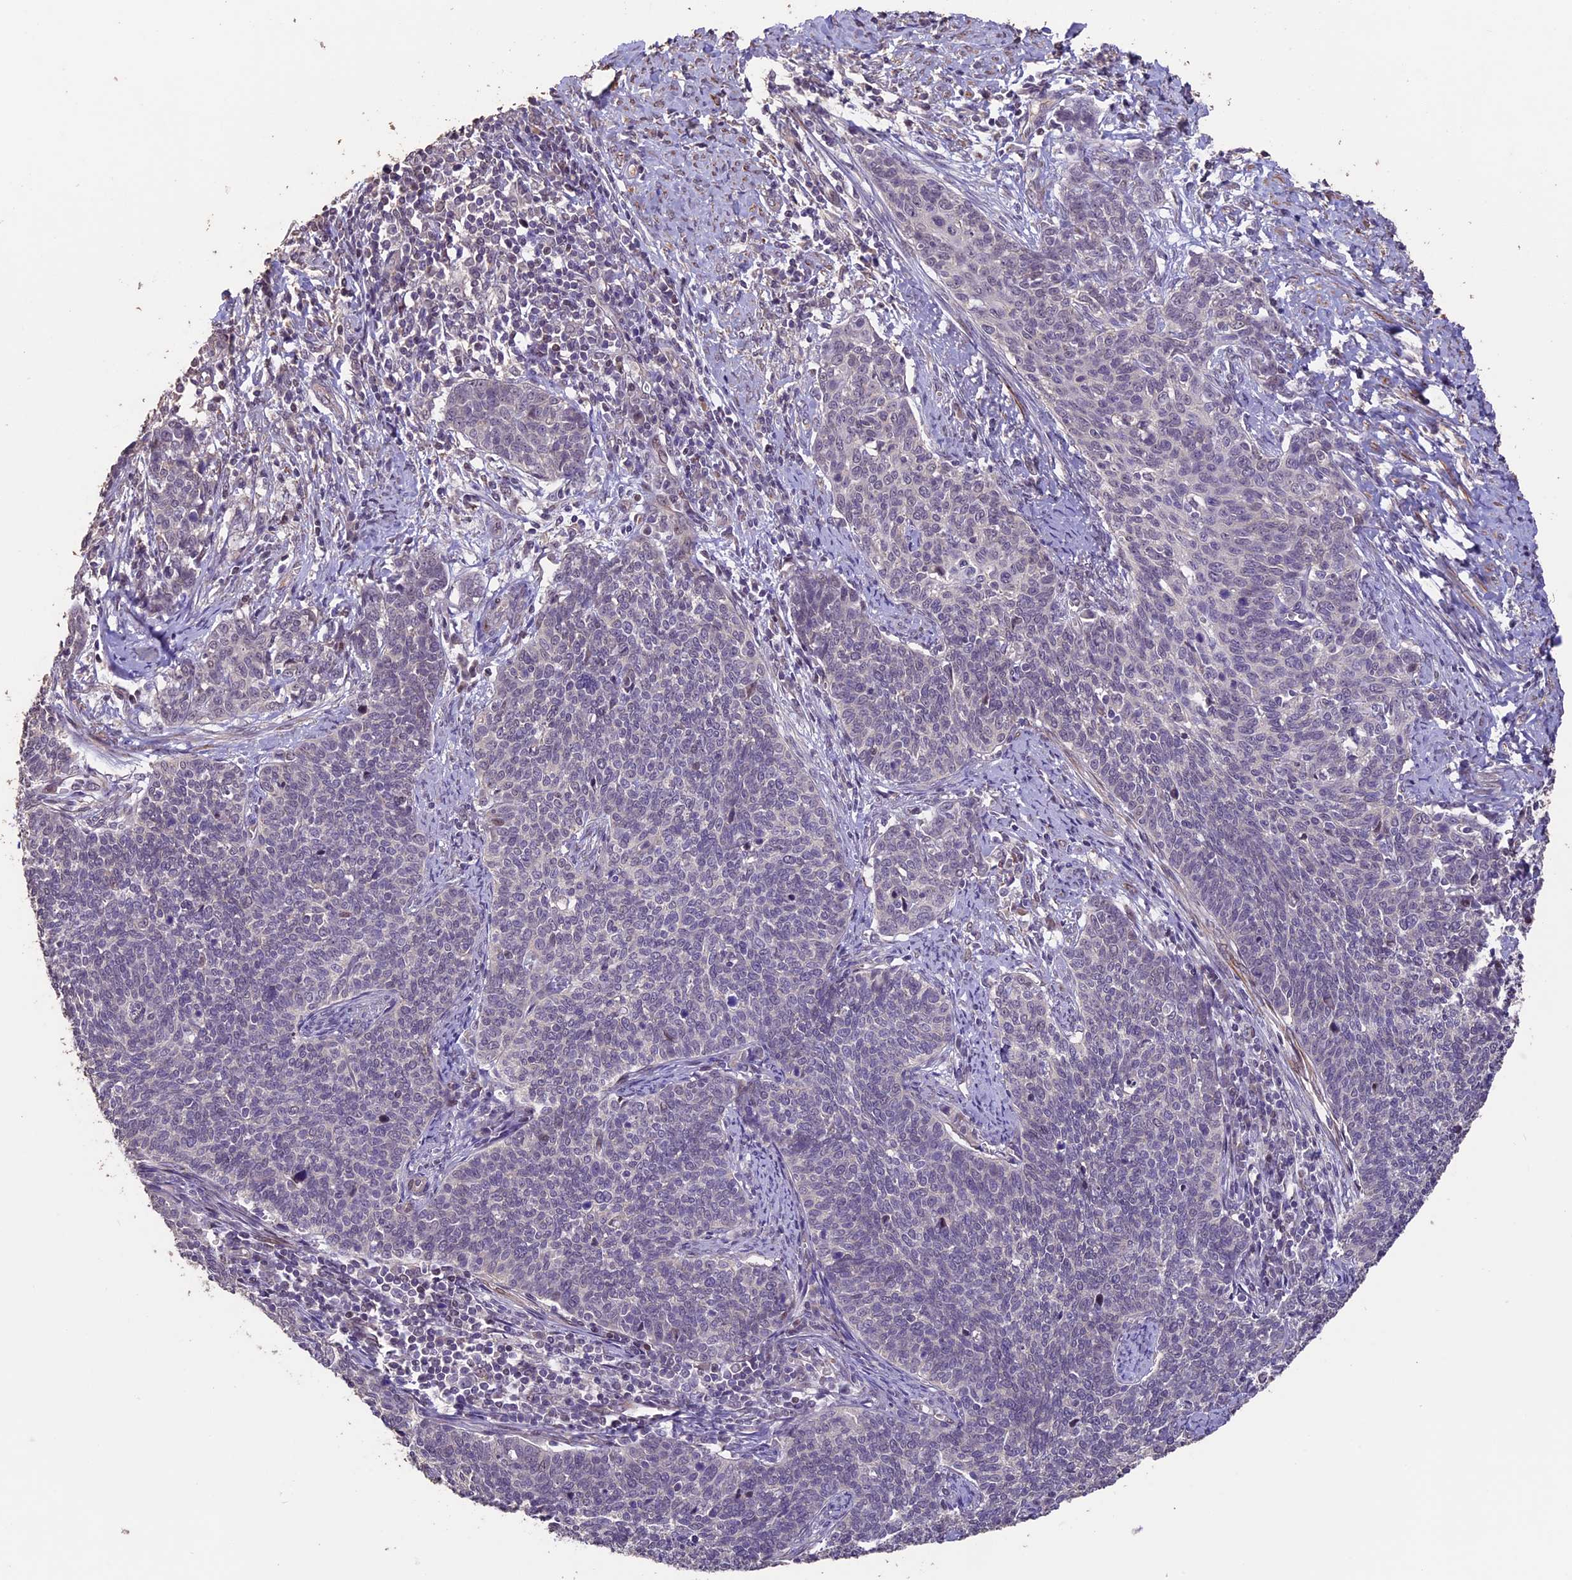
{"staining": {"intensity": "negative", "quantity": "none", "location": "none"}, "tissue": "cervical cancer", "cell_type": "Tumor cells", "image_type": "cancer", "snomed": [{"axis": "morphology", "description": "Squamous cell carcinoma, NOS"}, {"axis": "topography", "description": "Cervix"}], "caption": "Tumor cells are negative for brown protein staining in cervical squamous cell carcinoma. The staining is performed using DAB (3,3'-diaminobenzidine) brown chromogen with nuclei counter-stained in using hematoxylin.", "gene": "GNB5", "patient": {"sex": "female", "age": 39}}